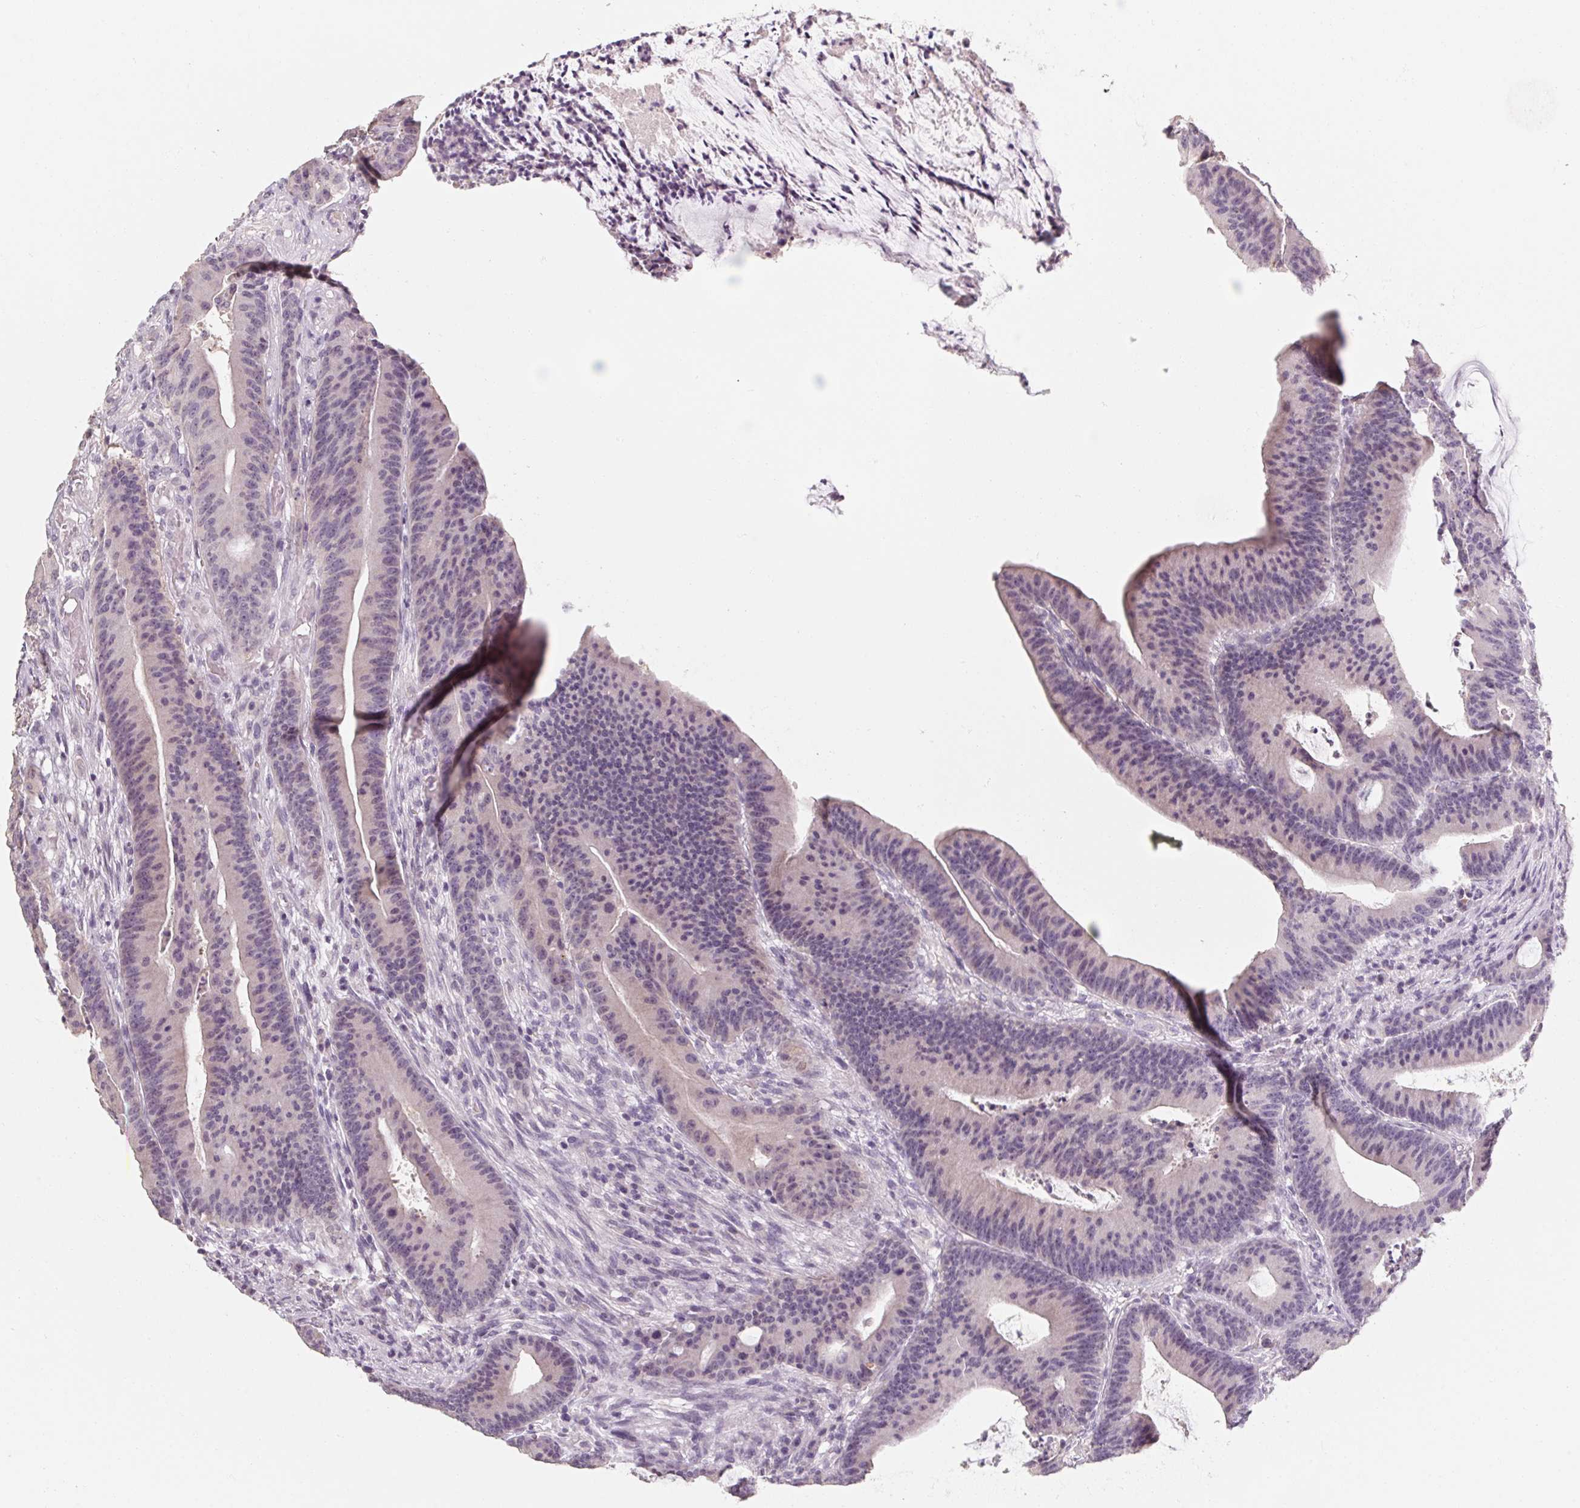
{"staining": {"intensity": "weak", "quantity": "<25%", "location": "cytoplasmic/membranous"}, "tissue": "colorectal cancer", "cell_type": "Tumor cells", "image_type": "cancer", "snomed": [{"axis": "morphology", "description": "Adenocarcinoma, NOS"}, {"axis": "topography", "description": "Colon"}], "caption": "Histopathology image shows no significant protein staining in tumor cells of colorectal adenocarcinoma.", "gene": "CAPZA3", "patient": {"sex": "female", "age": 78}}